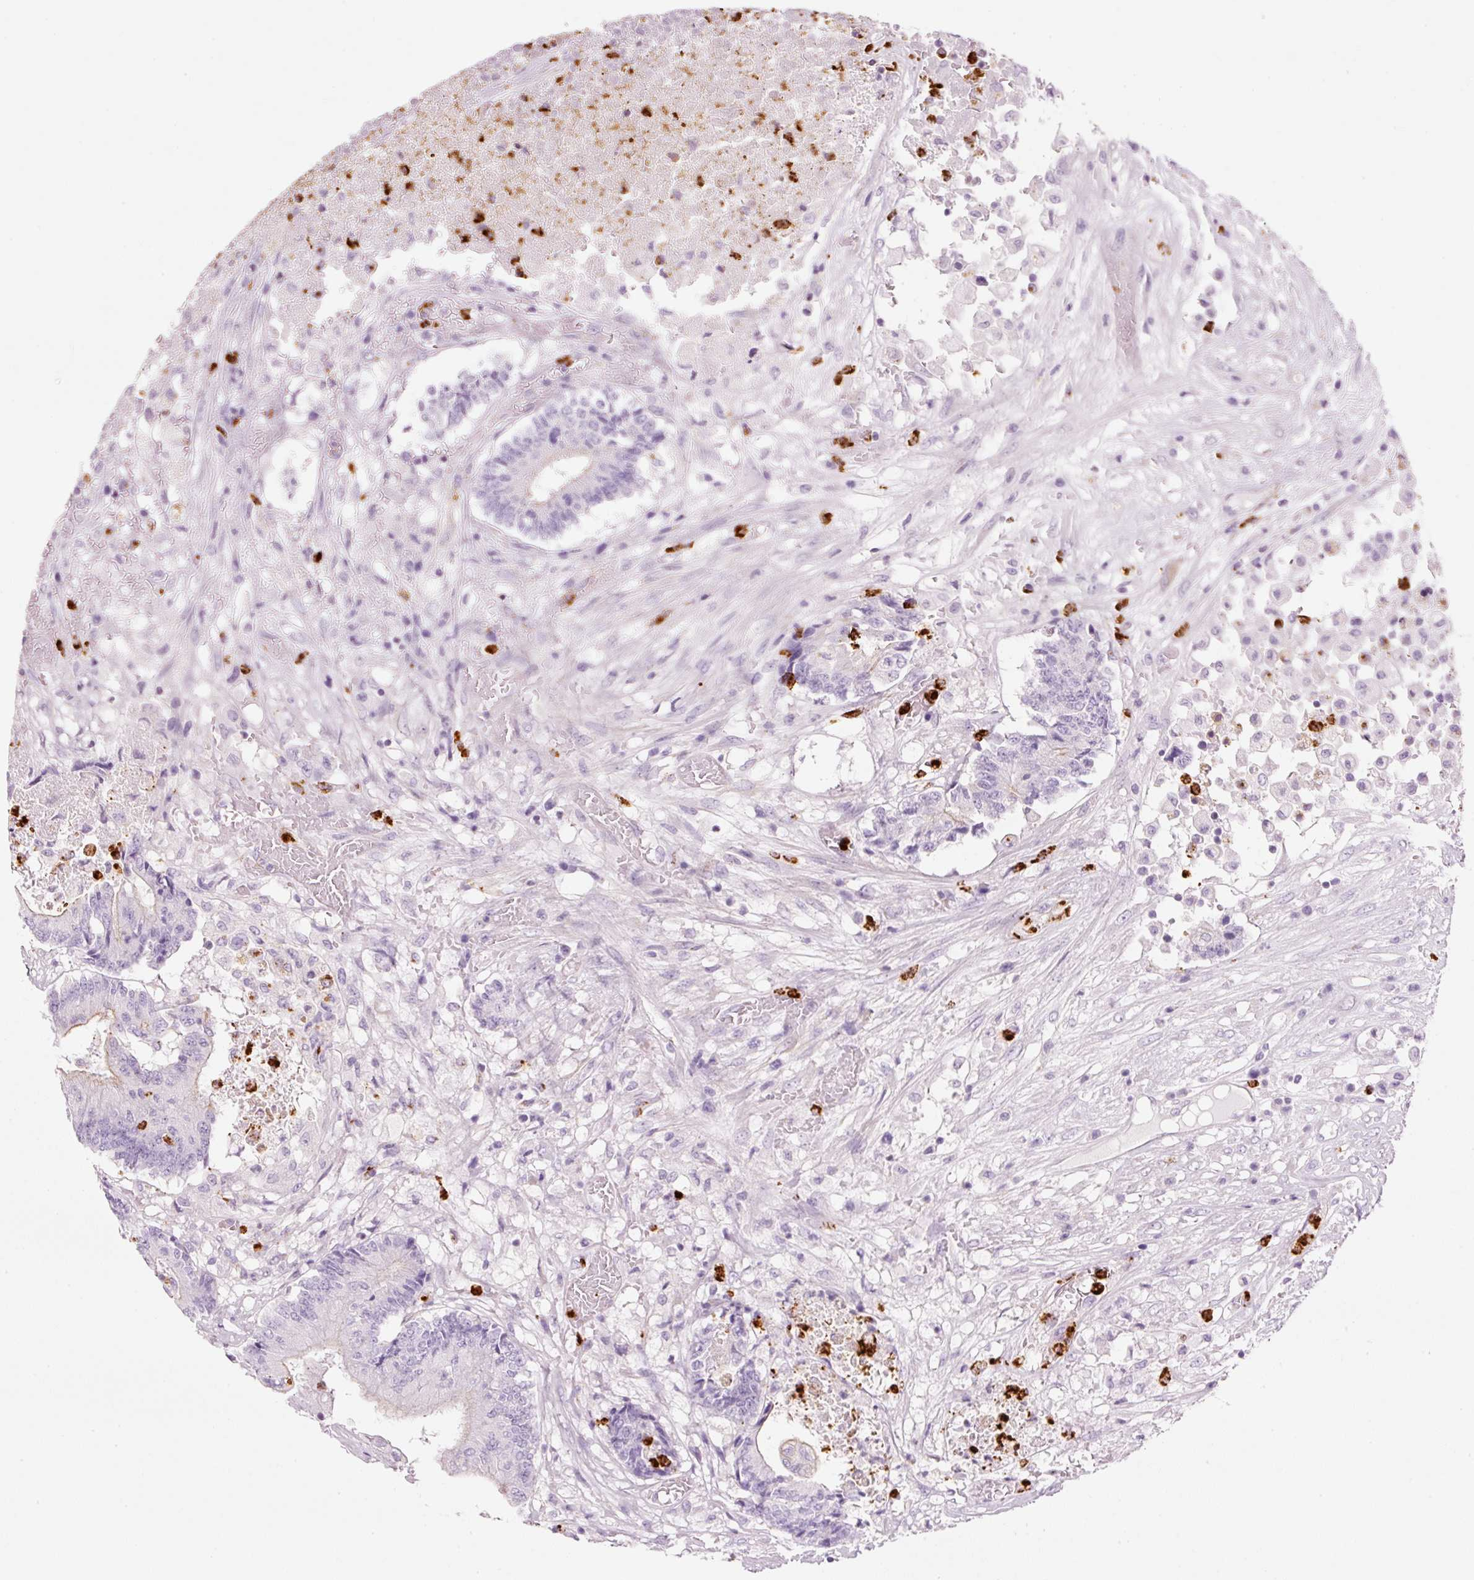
{"staining": {"intensity": "negative", "quantity": "none", "location": "none"}, "tissue": "colorectal cancer", "cell_type": "Tumor cells", "image_type": "cancer", "snomed": [{"axis": "morphology", "description": "Adenocarcinoma, NOS"}, {"axis": "topography", "description": "Colon"}], "caption": "An immunohistochemistry micrograph of colorectal cancer (adenocarcinoma) is shown. There is no staining in tumor cells of colorectal cancer (adenocarcinoma).", "gene": "MAP3K3", "patient": {"sex": "female", "age": 84}}